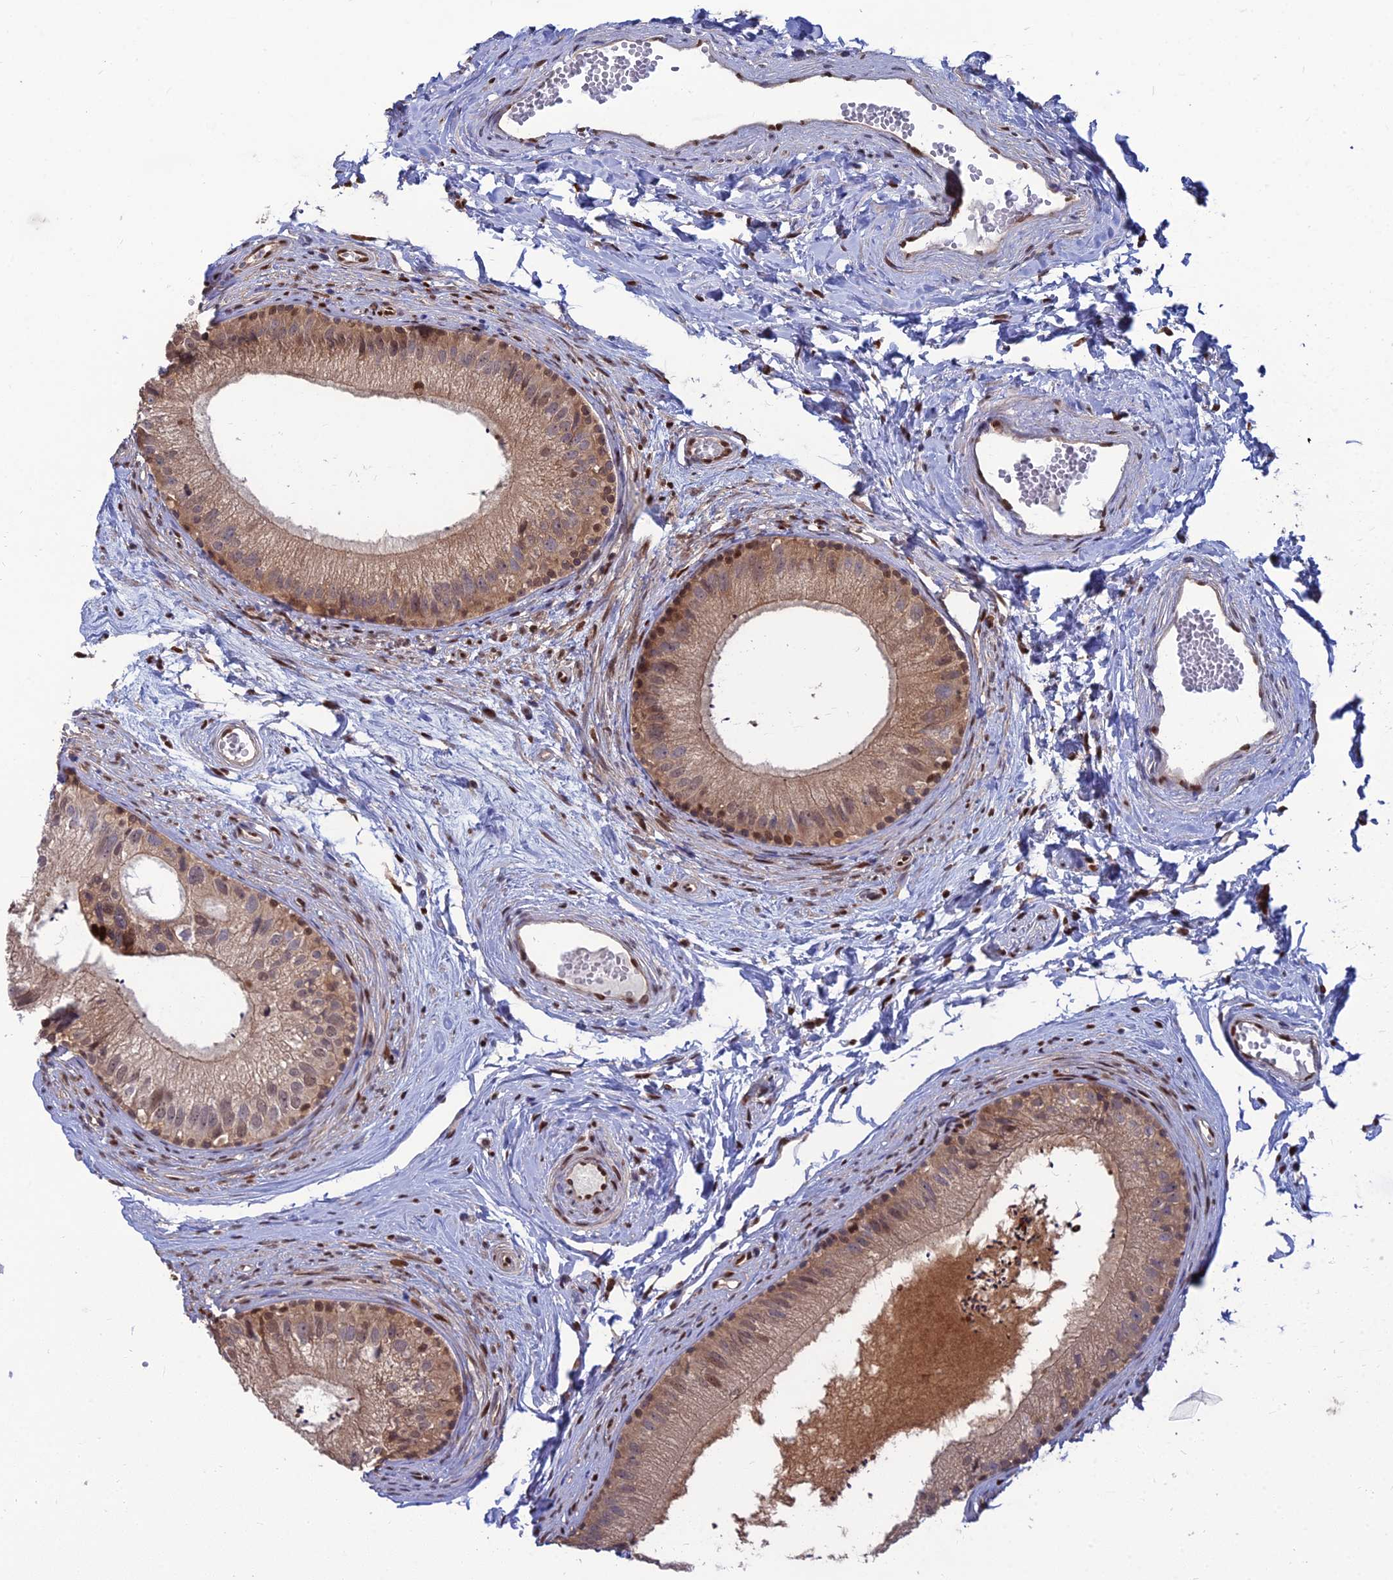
{"staining": {"intensity": "moderate", "quantity": ">75%", "location": "cytoplasmic/membranous,nuclear"}, "tissue": "epididymis", "cell_type": "Glandular cells", "image_type": "normal", "snomed": [{"axis": "morphology", "description": "Normal tissue, NOS"}, {"axis": "topography", "description": "Epididymis"}], "caption": "Benign epididymis was stained to show a protein in brown. There is medium levels of moderate cytoplasmic/membranous,nuclear staining in approximately >75% of glandular cells.", "gene": "DNPEP", "patient": {"sex": "male", "age": 56}}